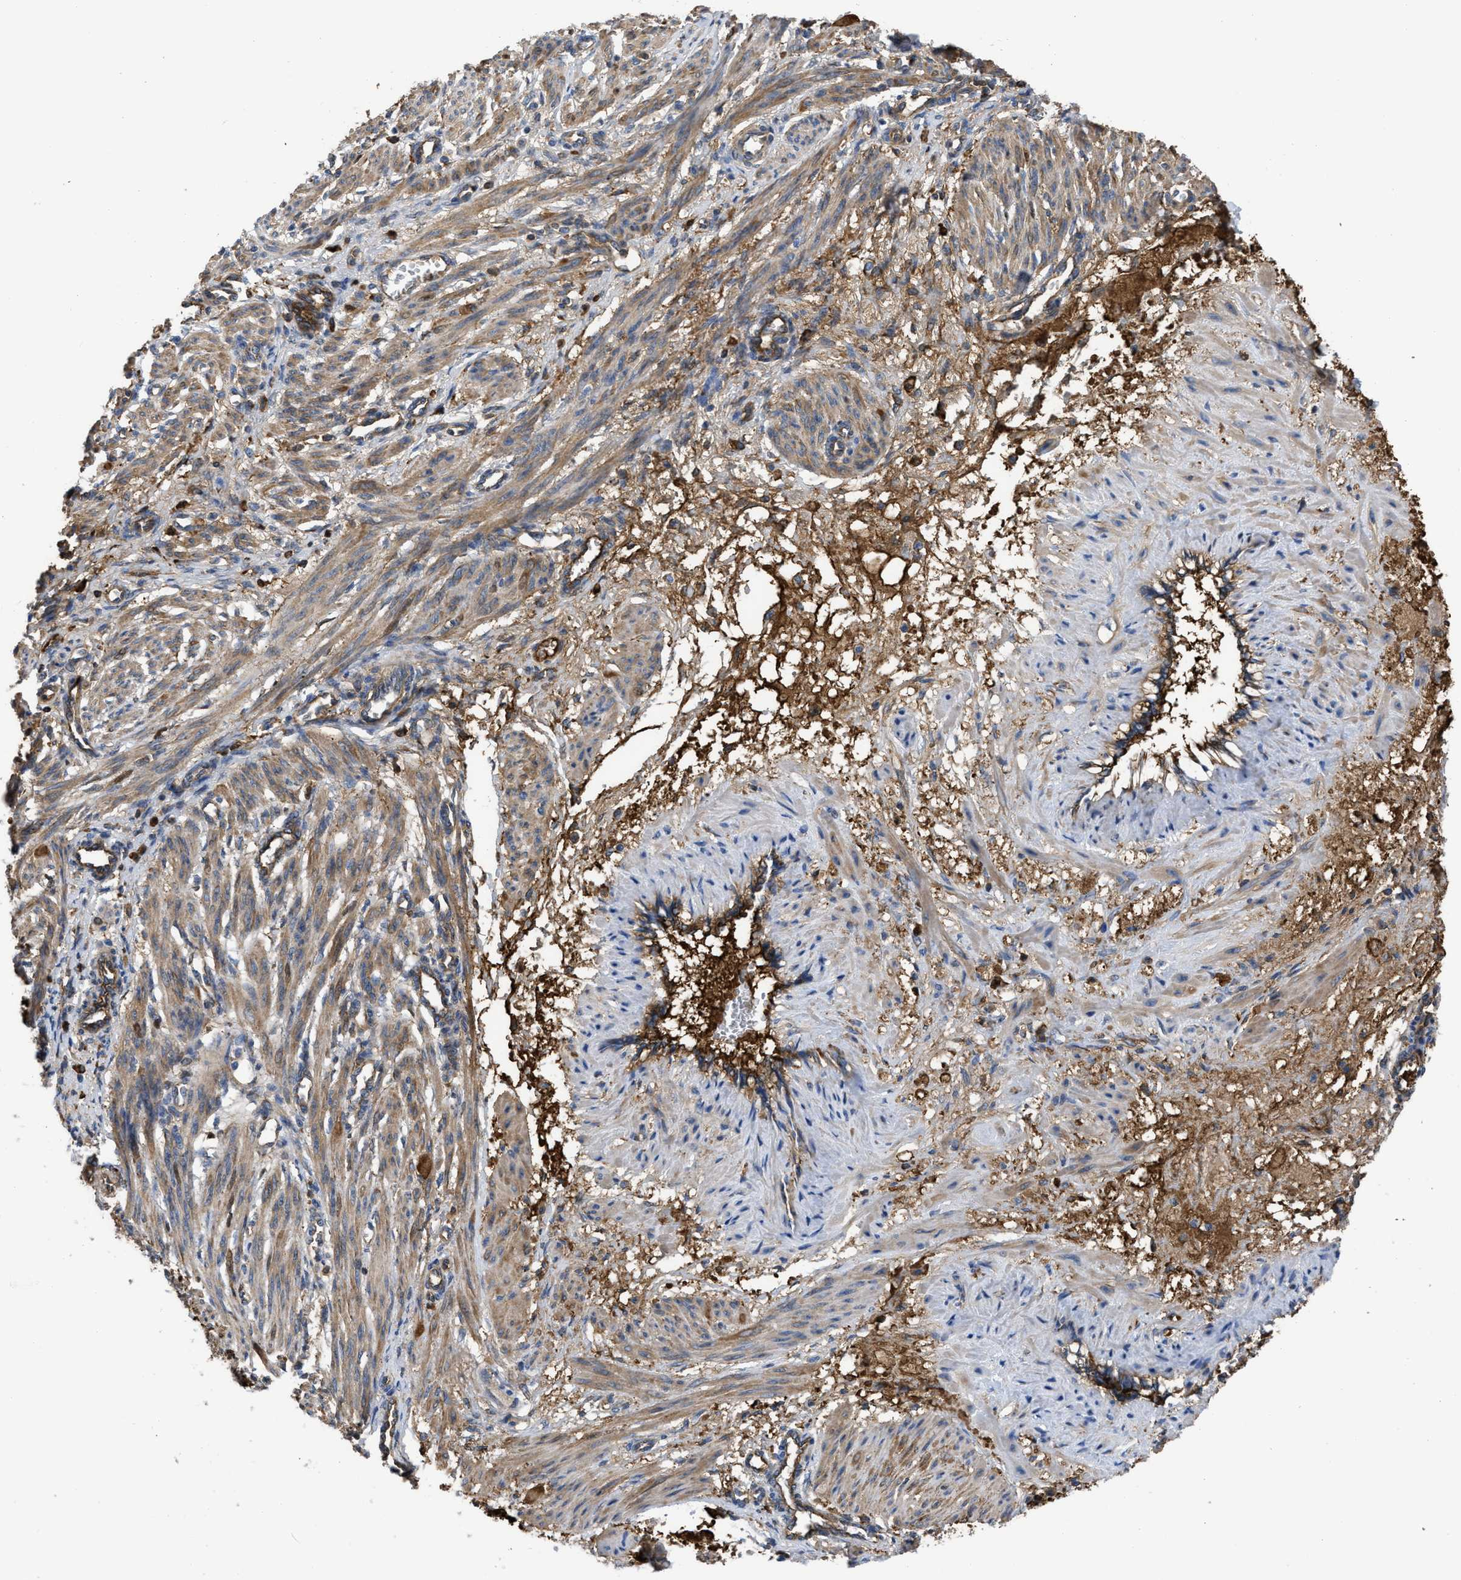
{"staining": {"intensity": "moderate", "quantity": ">75%", "location": "cytoplasmic/membranous"}, "tissue": "smooth muscle", "cell_type": "Smooth muscle cells", "image_type": "normal", "snomed": [{"axis": "morphology", "description": "Normal tissue, NOS"}, {"axis": "topography", "description": "Endometrium"}], "caption": "Protein staining displays moderate cytoplasmic/membranous expression in about >75% of smooth muscle cells in normal smooth muscle. The staining was performed using DAB (3,3'-diaminobenzidine), with brown indicating positive protein expression. Nuclei are stained blue with hematoxylin.", "gene": "TRIOBP", "patient": {"sex": "female", "age": 33}}